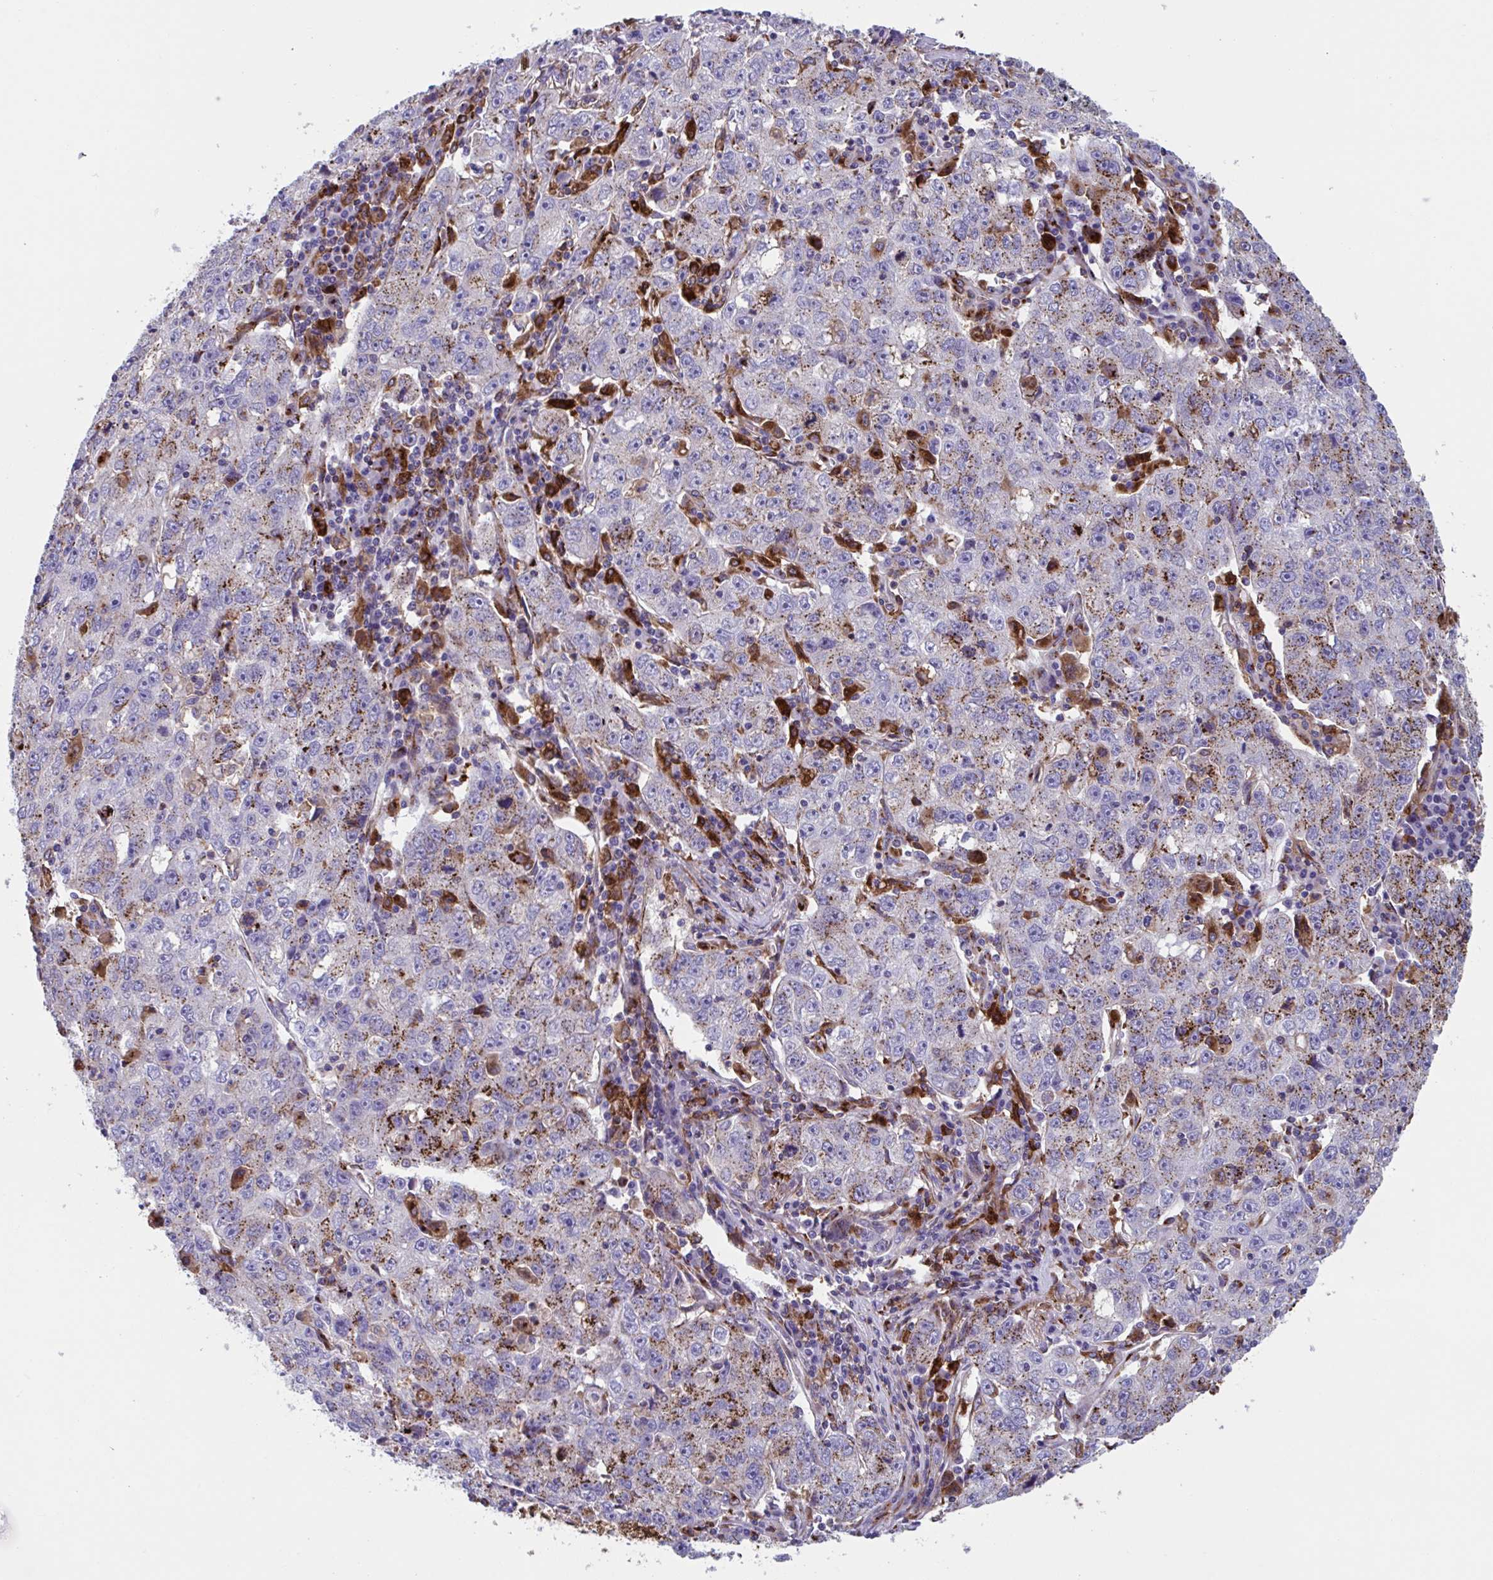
{"staining": {"intensity": "moderate", "quantity": "<25%", "location": "cytoplasmic/membranous"}, "tissue": "lung cancer", "cell_type": "Tumor cells", "image_type": "cancer", "snomed": [{"axis": "morphology", "description": "Normal morphology"}, {"axis": "morphology", "description": "Adenocarcinoma, NOS"}, {"axis": "topography", "description": "Lymph node"}, {"axis": "topography", "description": "Lung"}], "caption": "IHC of human lung adenocarcinoma displays low levels of moderate cytoplasmic/membranous positivity in about <25% of tumor cells. The protein of interest is stained brown, and the nuclei are stained in blue (DAB IHC with brightfield microscopy, high magnification).", "gene": "RFK", "patient": {"sex": "female", "age": 57}}